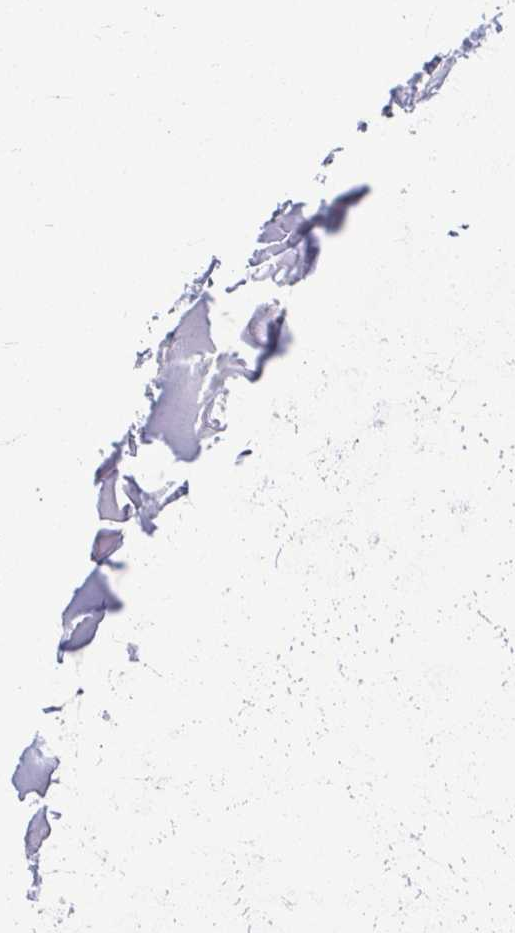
{"staining": {"intensity": "negative", "quantity": "none", "location": "none"}, "tissue": "soft tissue", "cell_type": "Chondrocytes", "image_type": "normal", "snomed": [{"axis": "morphology", "description": "Normal tissue, NOS"}, {"axis": "topography", "description": "Cartilage tissue"}], "caption": "A micrograph of human soft tissue is negative for staining in chondrocytes. (Brightfield microscopy of DAB (3,3'-diaminobenzidine) immunohistochemistry (IHC) at high magnification).", "gene": "EID2B", "patient": {"sex": "male", "age": 57}}